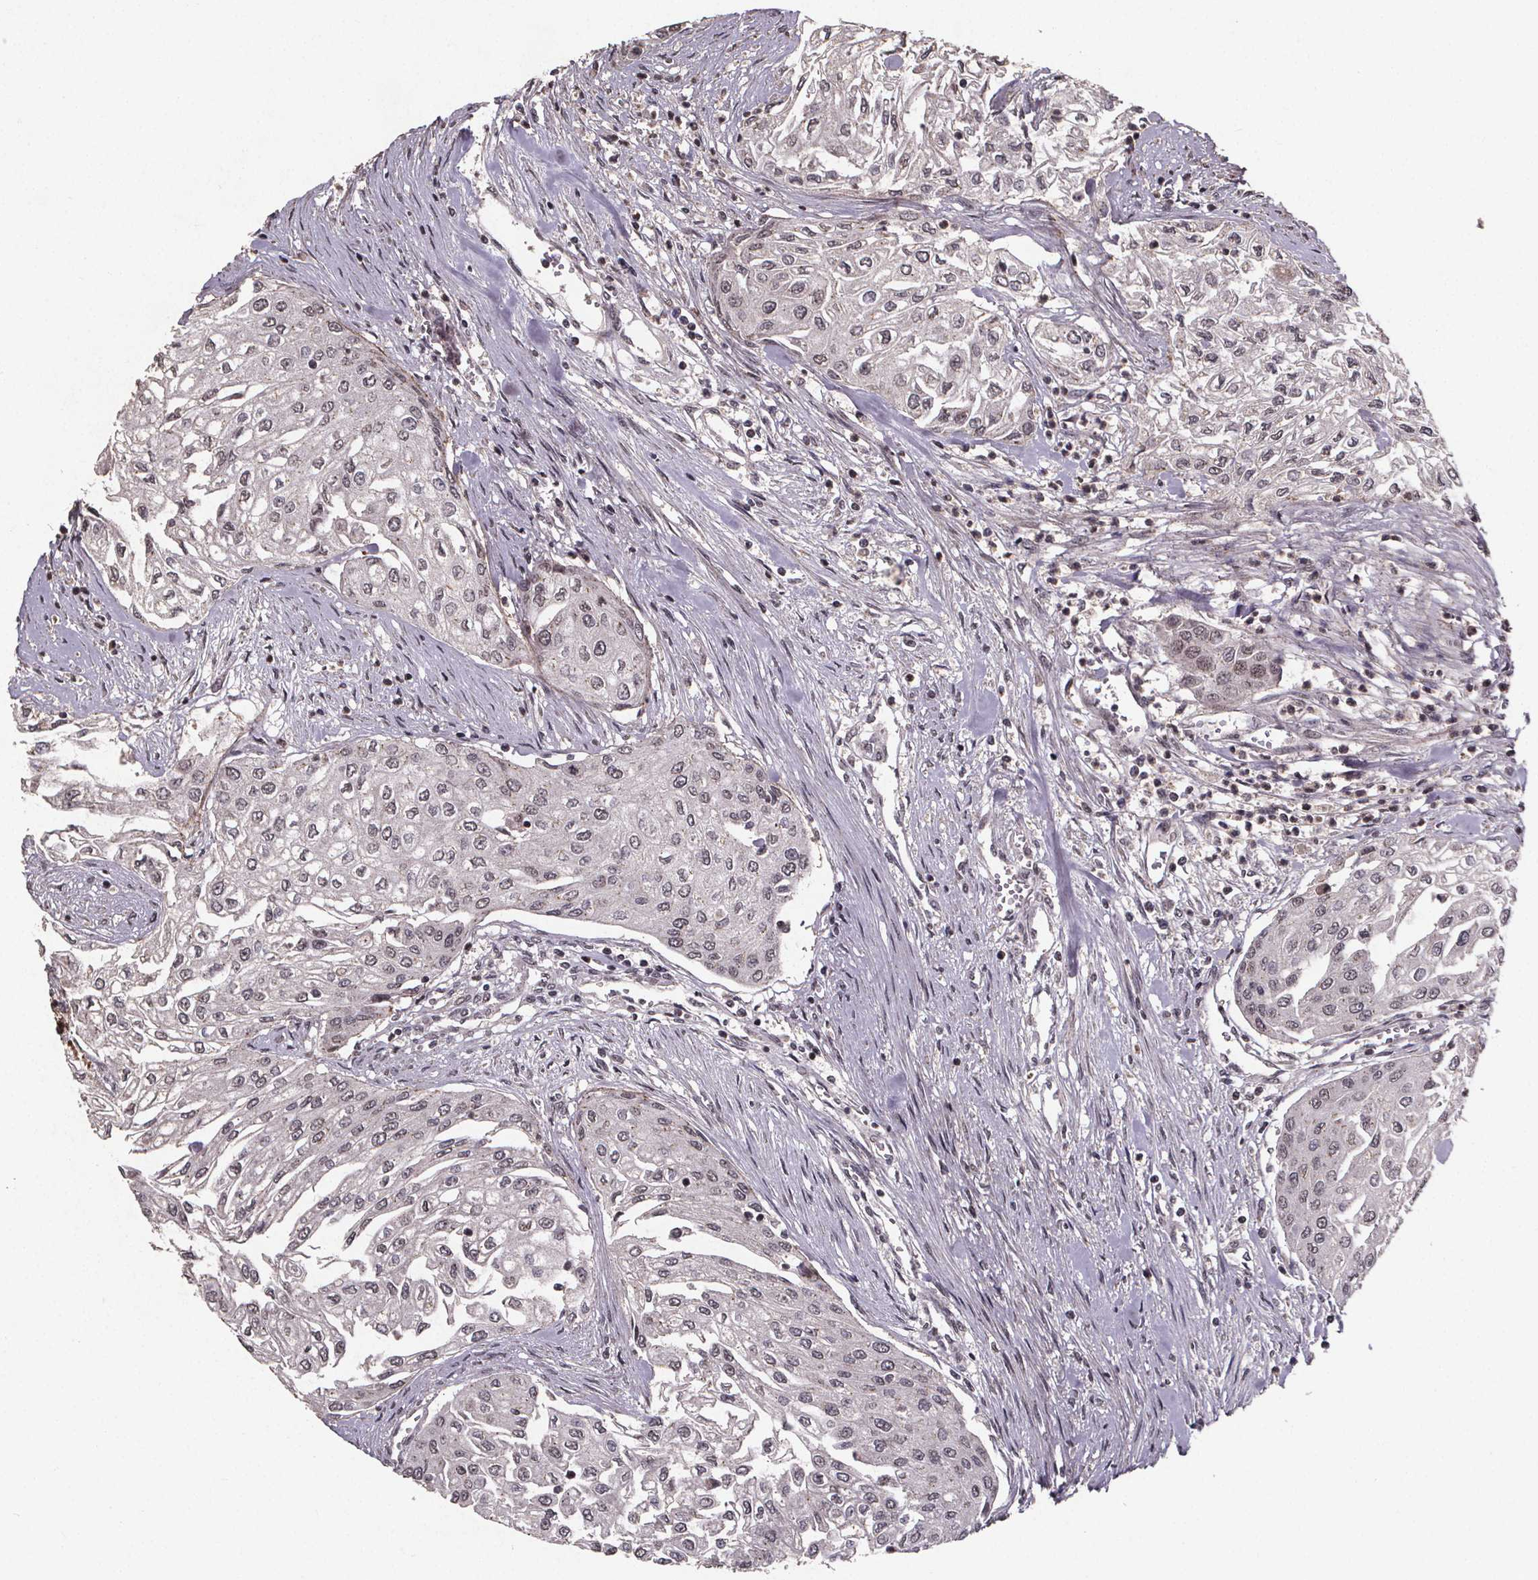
{"staining": {"intensity": "negative", "quantity": "none", "location": "none"}, "tissue": "urothelial cancer", "cell_type": "Tumor cells", "image_type": "cancer", "snomed": [{"axis": "morphology", "description": "Urothelial carcinoma, High grade"}, {"axis": "topography", "description": "Urinary bladder"}], "caption": "Urothelial carcinoma (high-grade) stained for a protein using immunohistochemistry (IHC) demonstrates no staining tumor cells.", "gene": "GPX3", "patient": {"sex": "male", "age": 62}}